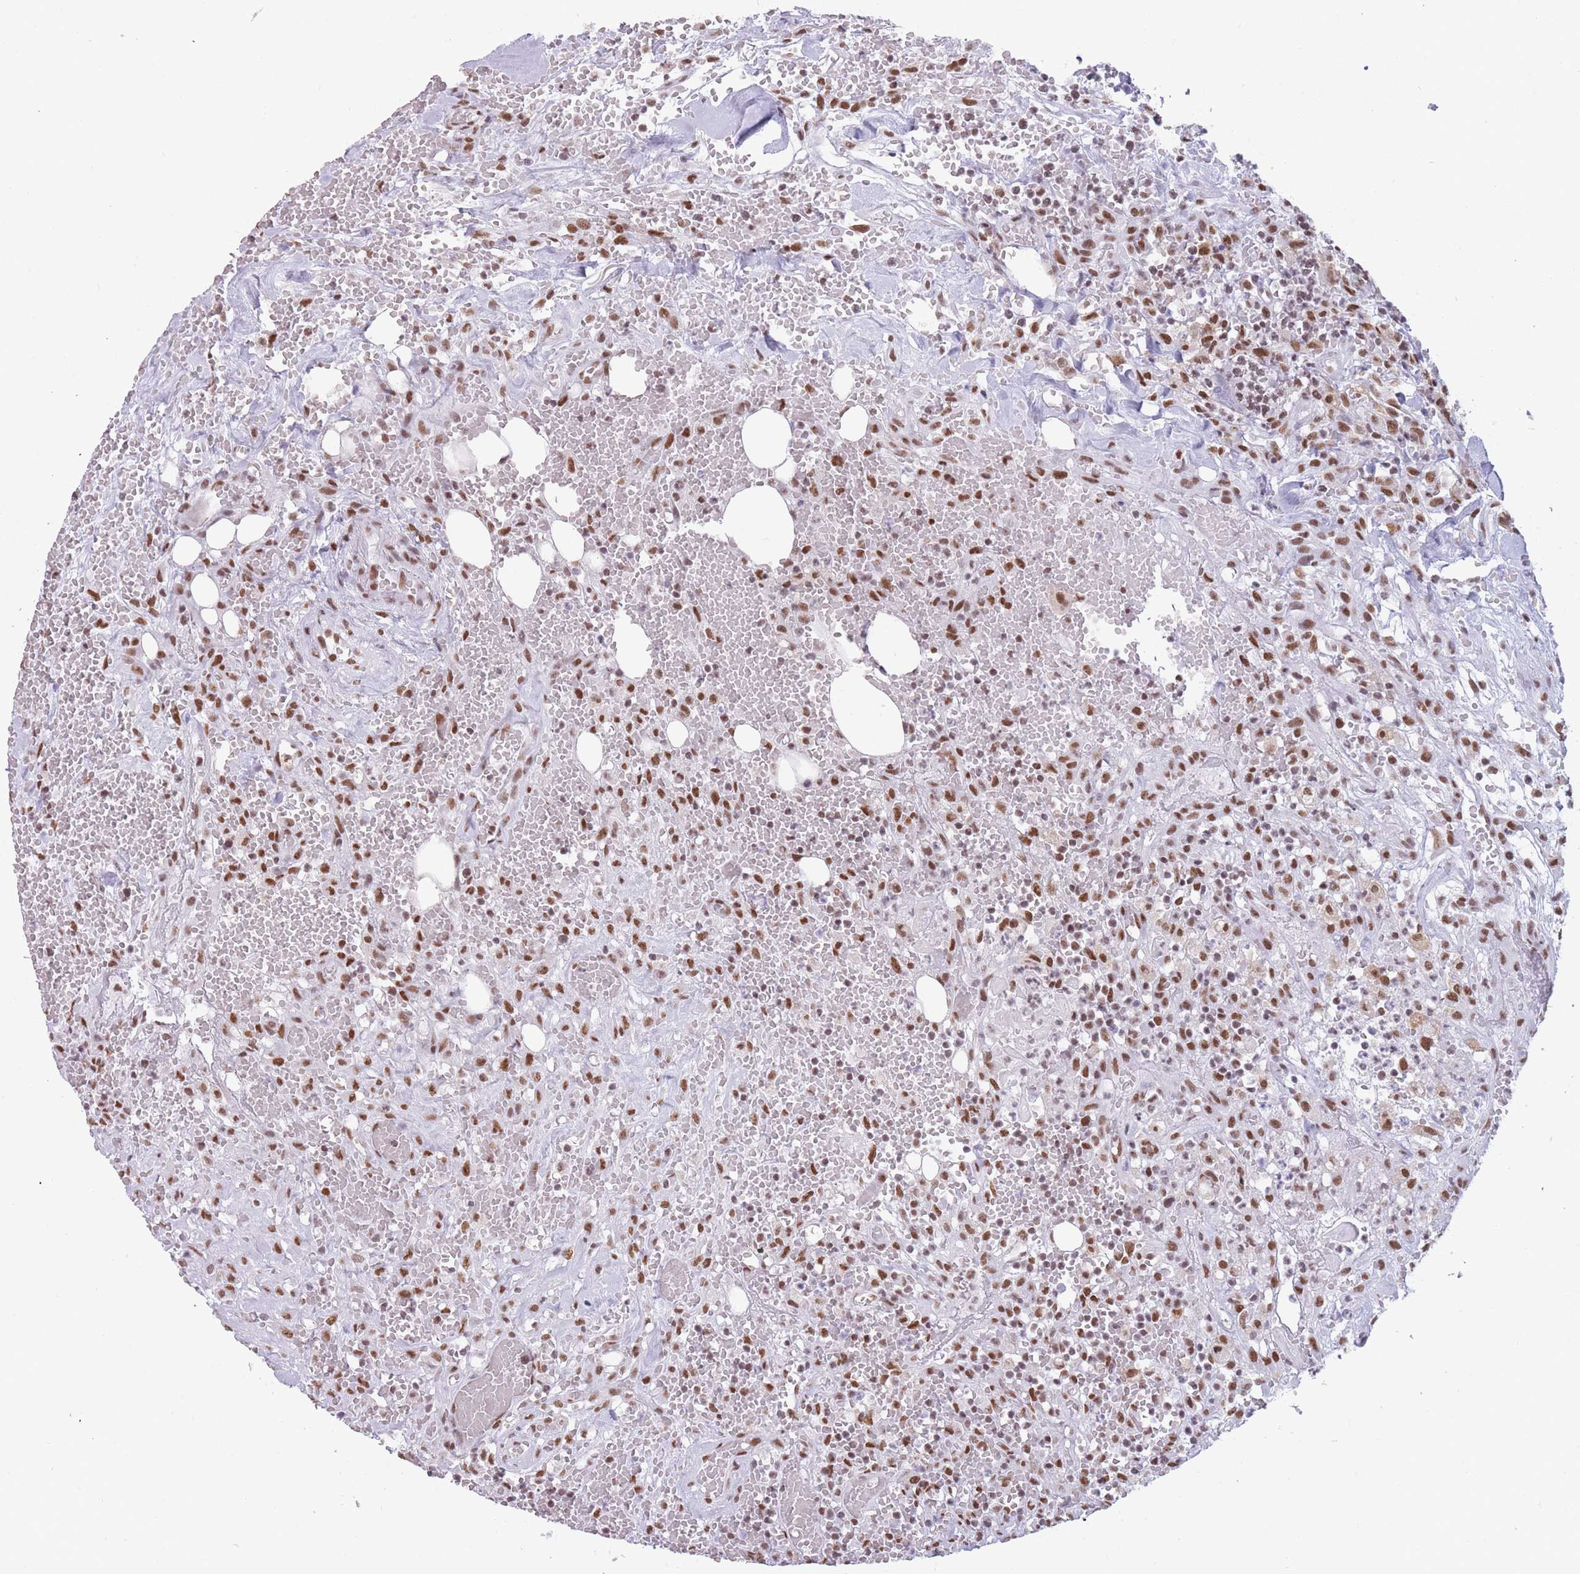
{"staining": {"intensity": "moderate", "quantity": ">75%", "location": "nuclear"}, "tissue": "head and neck cancer", "cell_type": "Tumor cells", "image_type": "cancer", "snomed": [{"axis": "morphology", "description": "Squamous cell carcinoma, NOS"}, {"axis": "topography", "description": "Head-Neck"}], "caption": "Human head and neck squamous cell carcinoma stained for a protein (brown) reveals moderate nuclear positive positivity in about >75% of tumor cells.", "gene": "HNRNPUL1", "patient": {"sex": "male", "age": 81}}